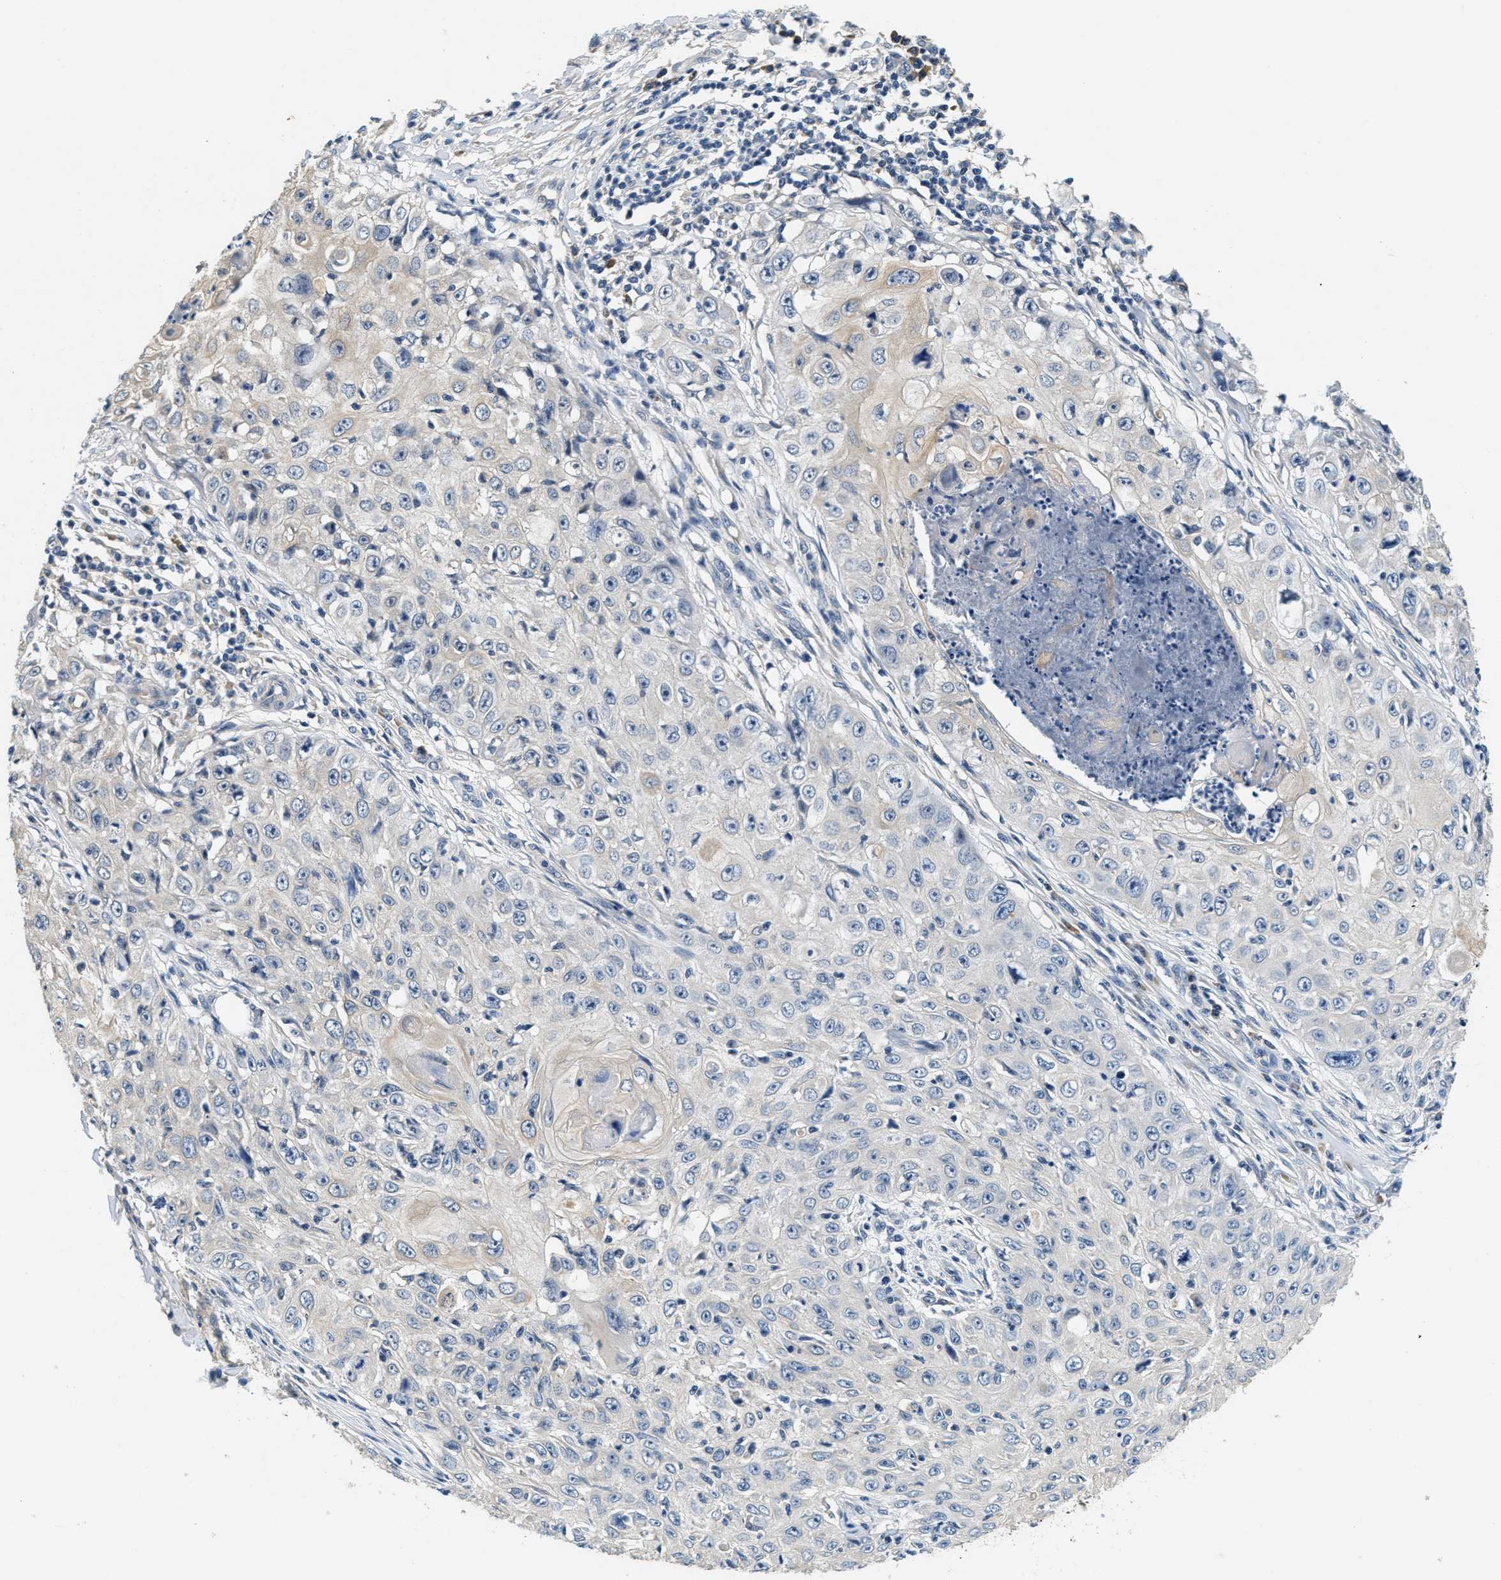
{"staining": {"intensity": "weak", "quantity": "<25%", "location": "cytoplasmic/membranous"}, "tissue": "skin cancer", "cell_type": "Tumor cells", "image_type": "cancer", "snomed": [{"axis": "morphology", "description": "Squamous cell carcinoma, NOS"}, {"axis": "topography", "description": "Skin"}], "caption": "DAB (3,3'-diaminobenzidine) immunohistochemical staining of skin cancer exhibits no significant staining in tumor cells.", "gene": "ALDH3A2", "patient": {"sex": "male", "age": 86}}